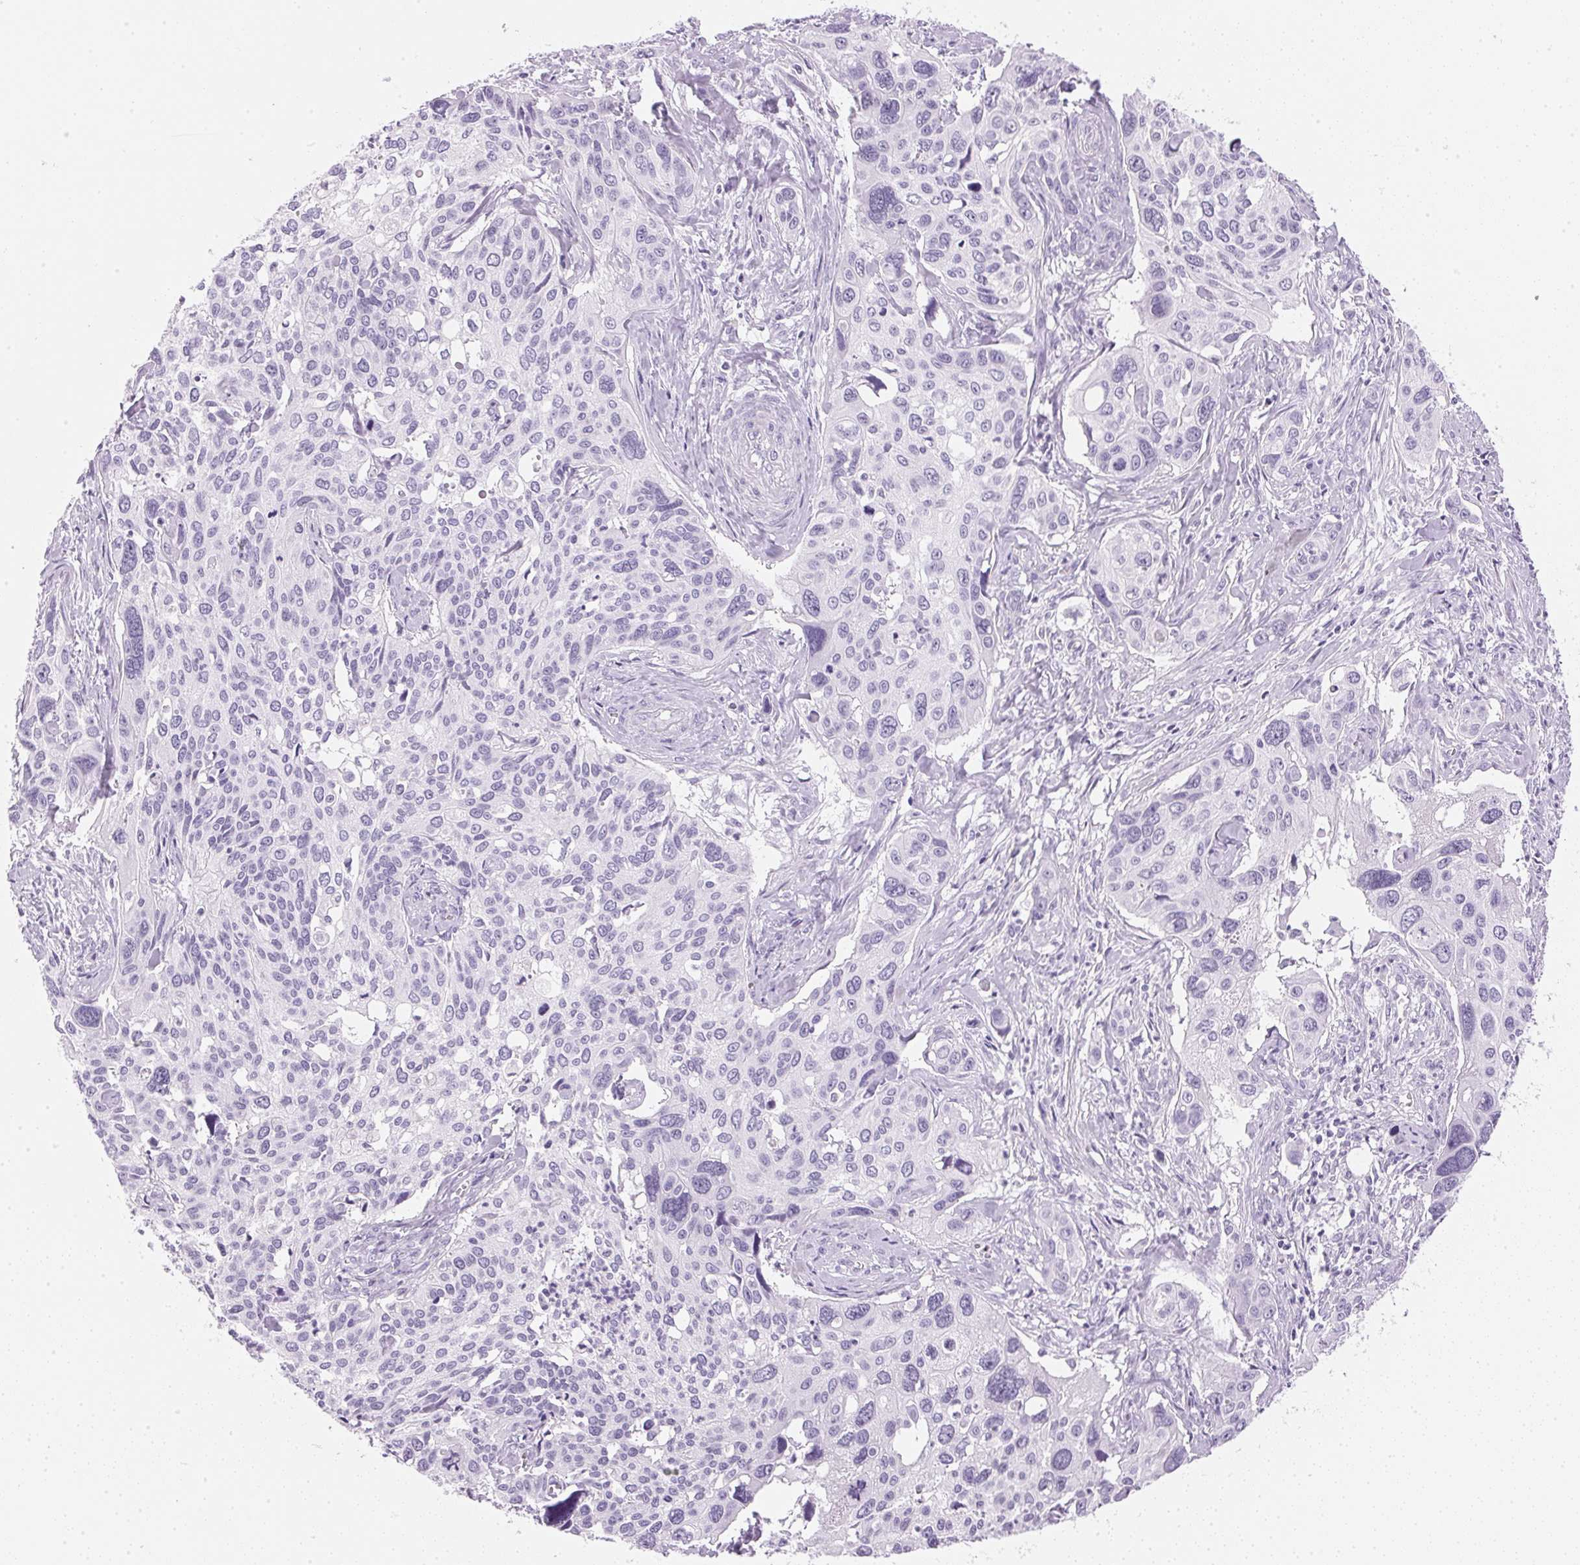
{"staining": {"intensity": "negative", "quantity": "none", "location": "none"}, "tissue": "cervical cancer", "cell_type": "Tumor cells", "image_type": "cancer", "snomed": [{"axis": "morphology", "description": "Squamous cell carcinoma, NOS"}, {"axis": "topography", "description": "Cervix"}], "caption": "Image shows no significant protein expression in tumor cells of cervical cancer (squamous cell carcinoma).", "gene": "IGFBP1", "patient": {"sex": "female", "age": 31}}